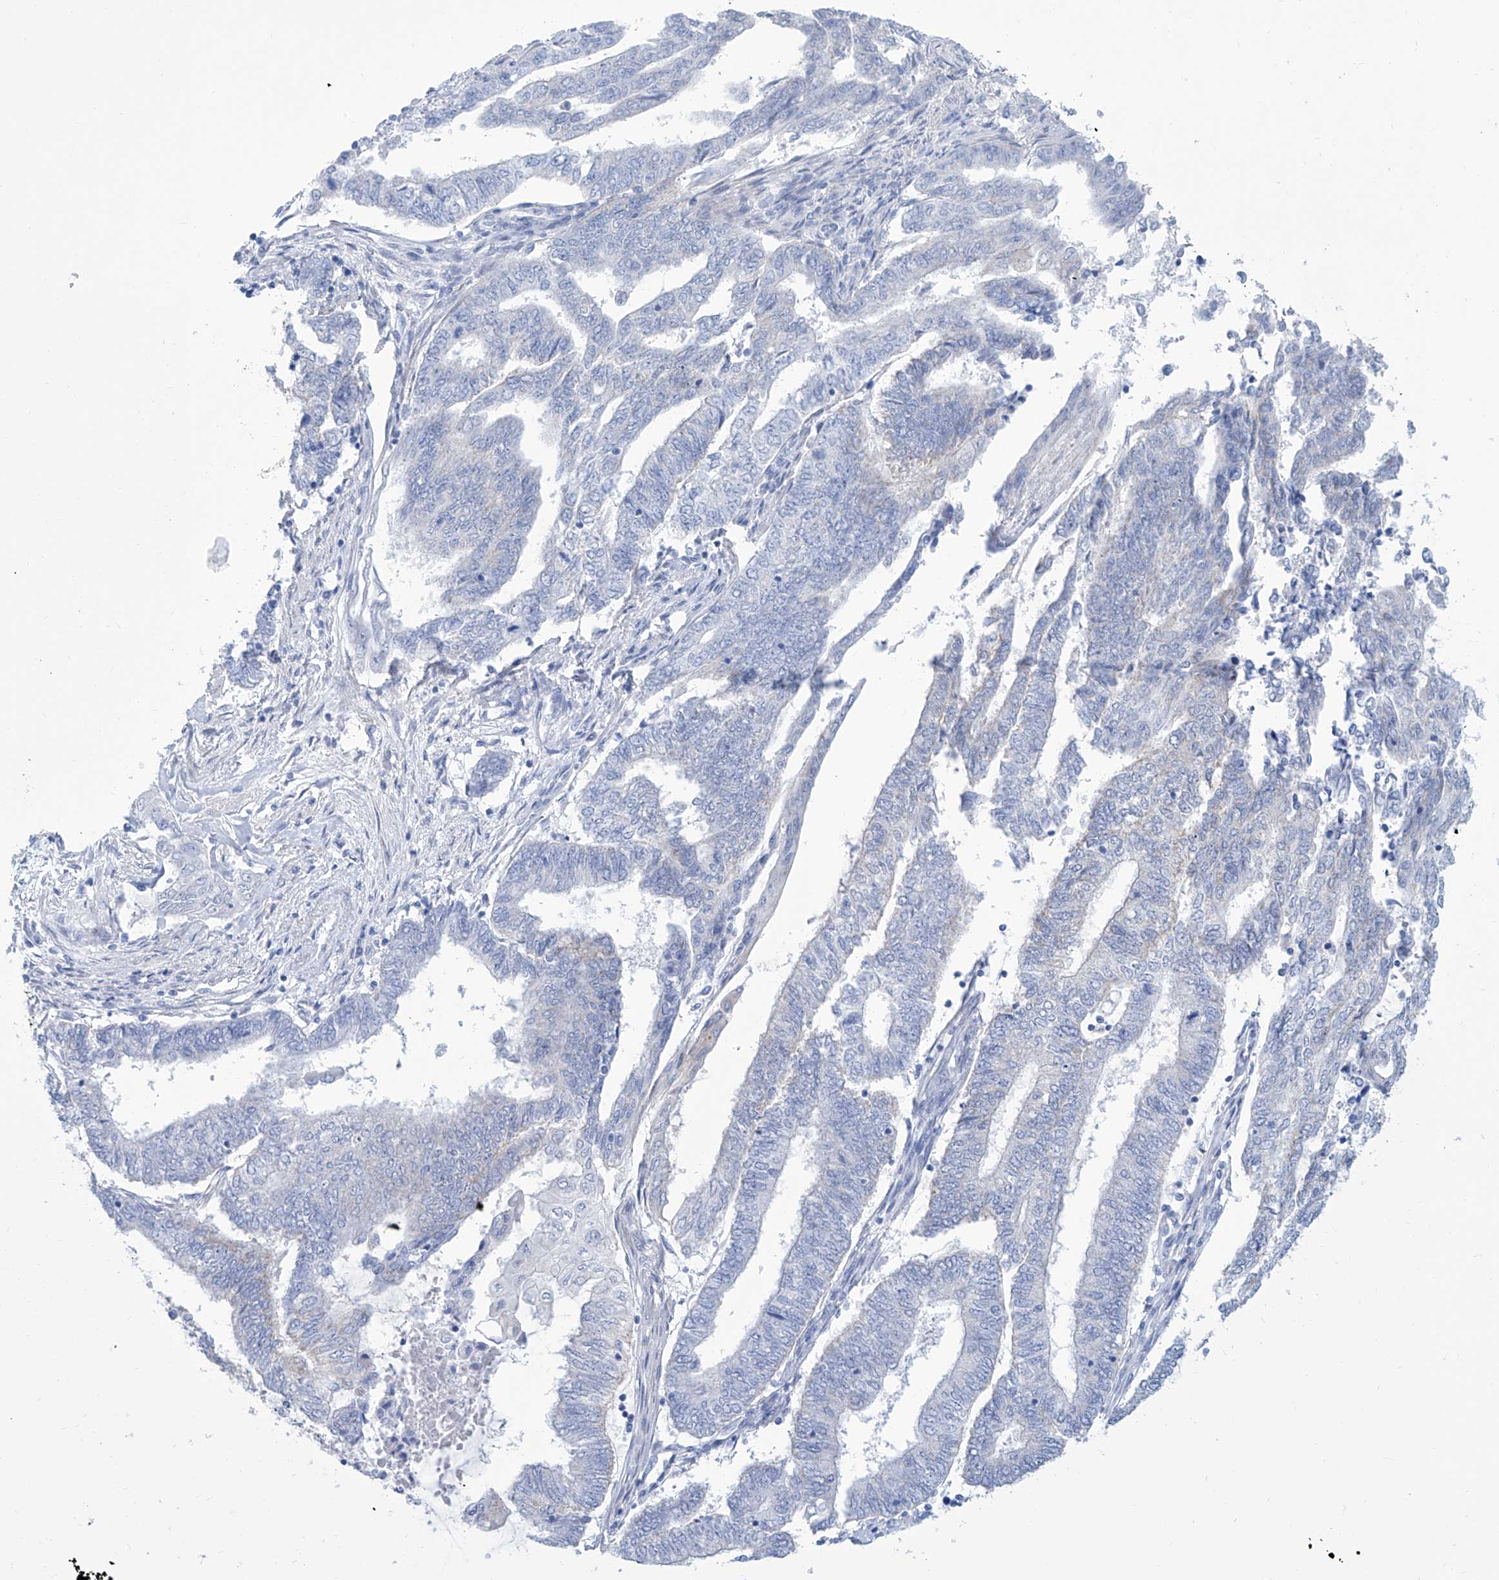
{"staining": {"intensity": "negative", "quantity": "none", "location": "none"}, "tissue": "endometrial cancer", "cell_type": "Tumor cells", "image_type": "cancer", "snomed": [{"axis": "morphology", "description": "Adenocarcinoma, NOS"}, {"axis": "topography", "description": "Uterus"}, {"axis": "topography", "description": "Endometrium"}], "caption": "This is an immunohistochemistry (IHC) micrograph of human endometrial cancer (adenocarcinoma). There is no expression in tumor cells.", "gene": "ALDH6A1", "patient": {"sex": "female", "age": 70}}